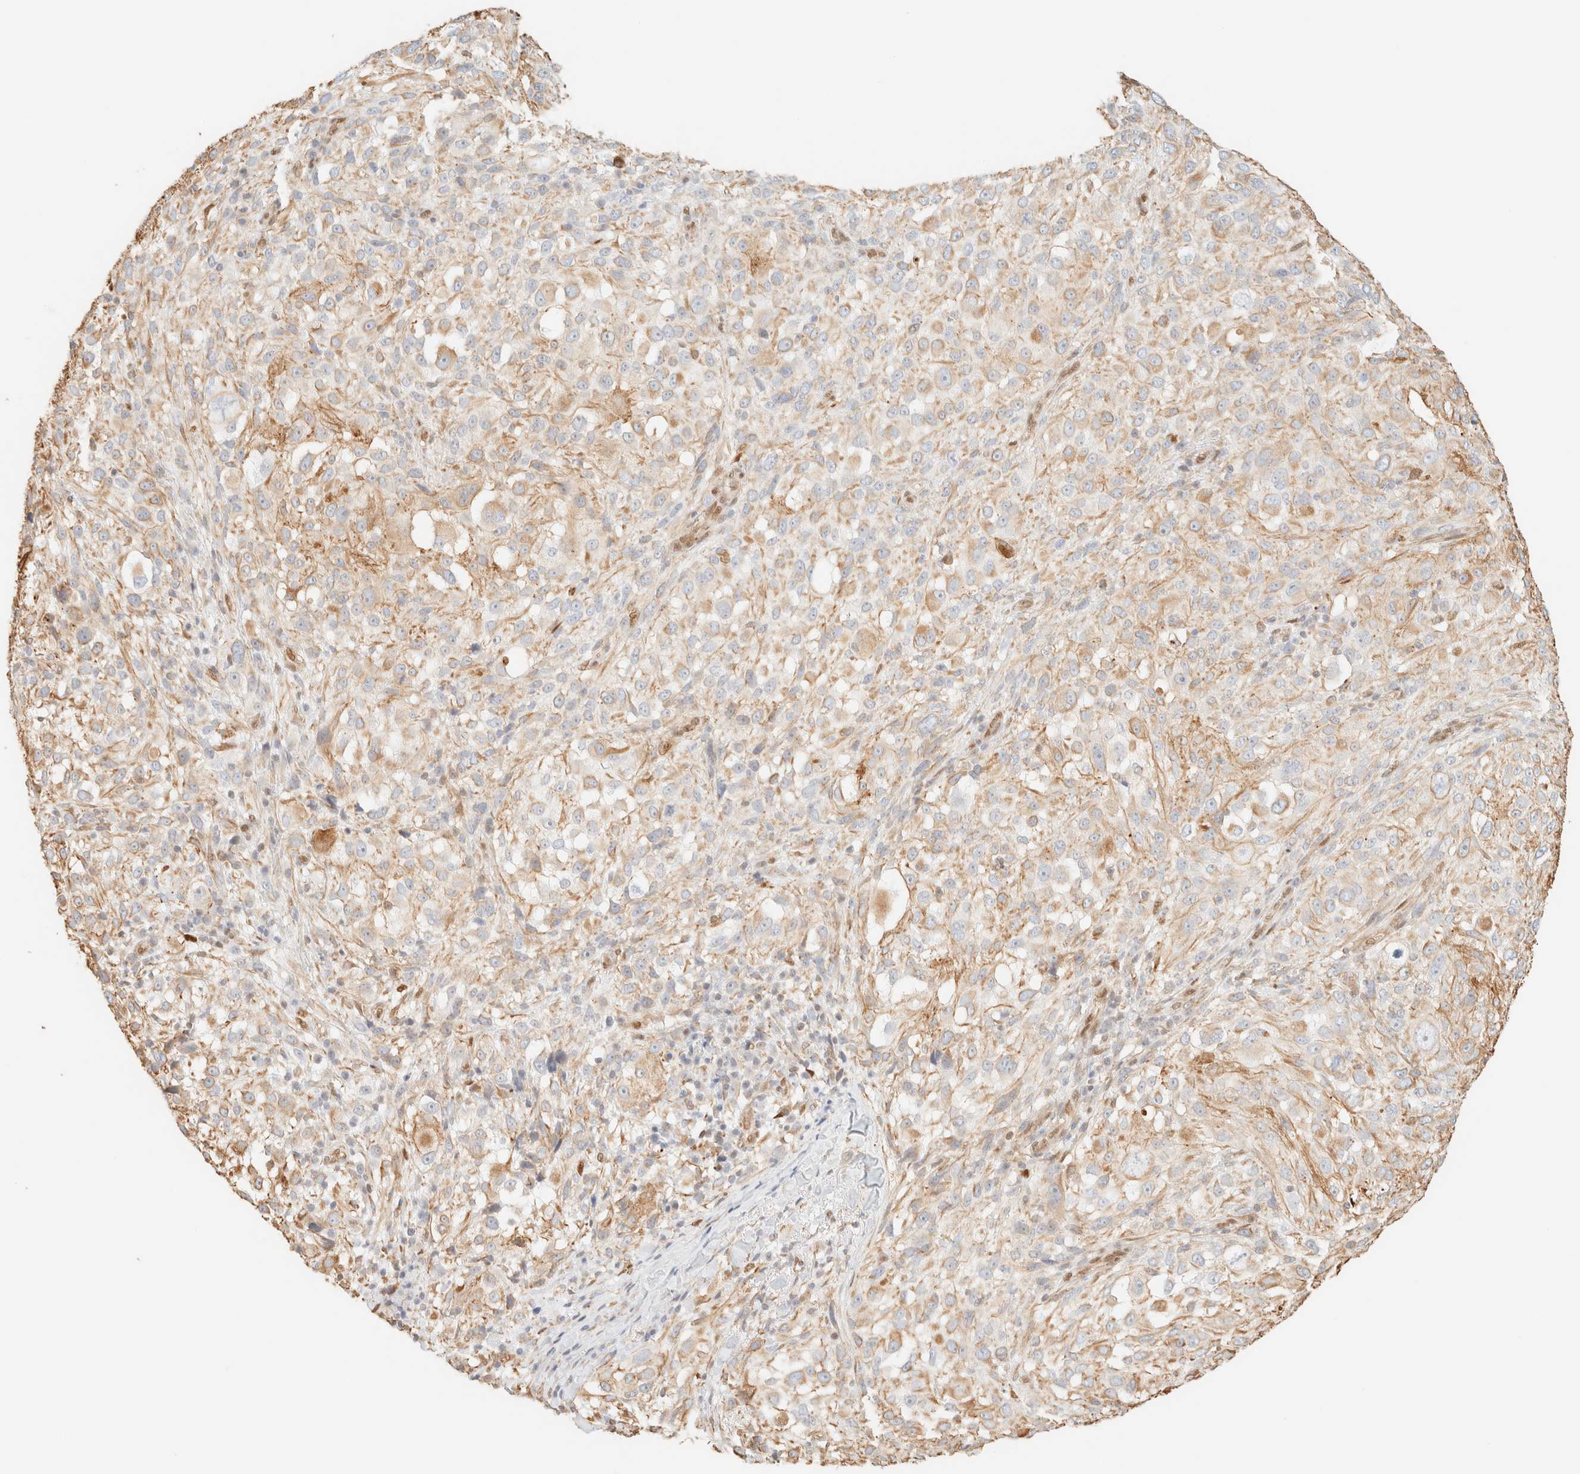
{"staining": {"intensity": "weak", "quantity": "<25%", "location": "cytoplasmic/membranous"}, "tissue": "melanoma", "cell_type": "Tumor cells", "image_type": "cancer", "snomed": [{"axis": "morphology", "description": "Necrosis, NOS"}, {"axis": "morphology", "description": "Malignant melanoma, NOS"}, {"axis": "topography", "description": "Skin"}], "caption": "Immunohistochemical staining of melanoma shows no significant staining in tumor cells.", "gene": "ZSCAN18", "patient": {"sex": "female", "age": 87}}